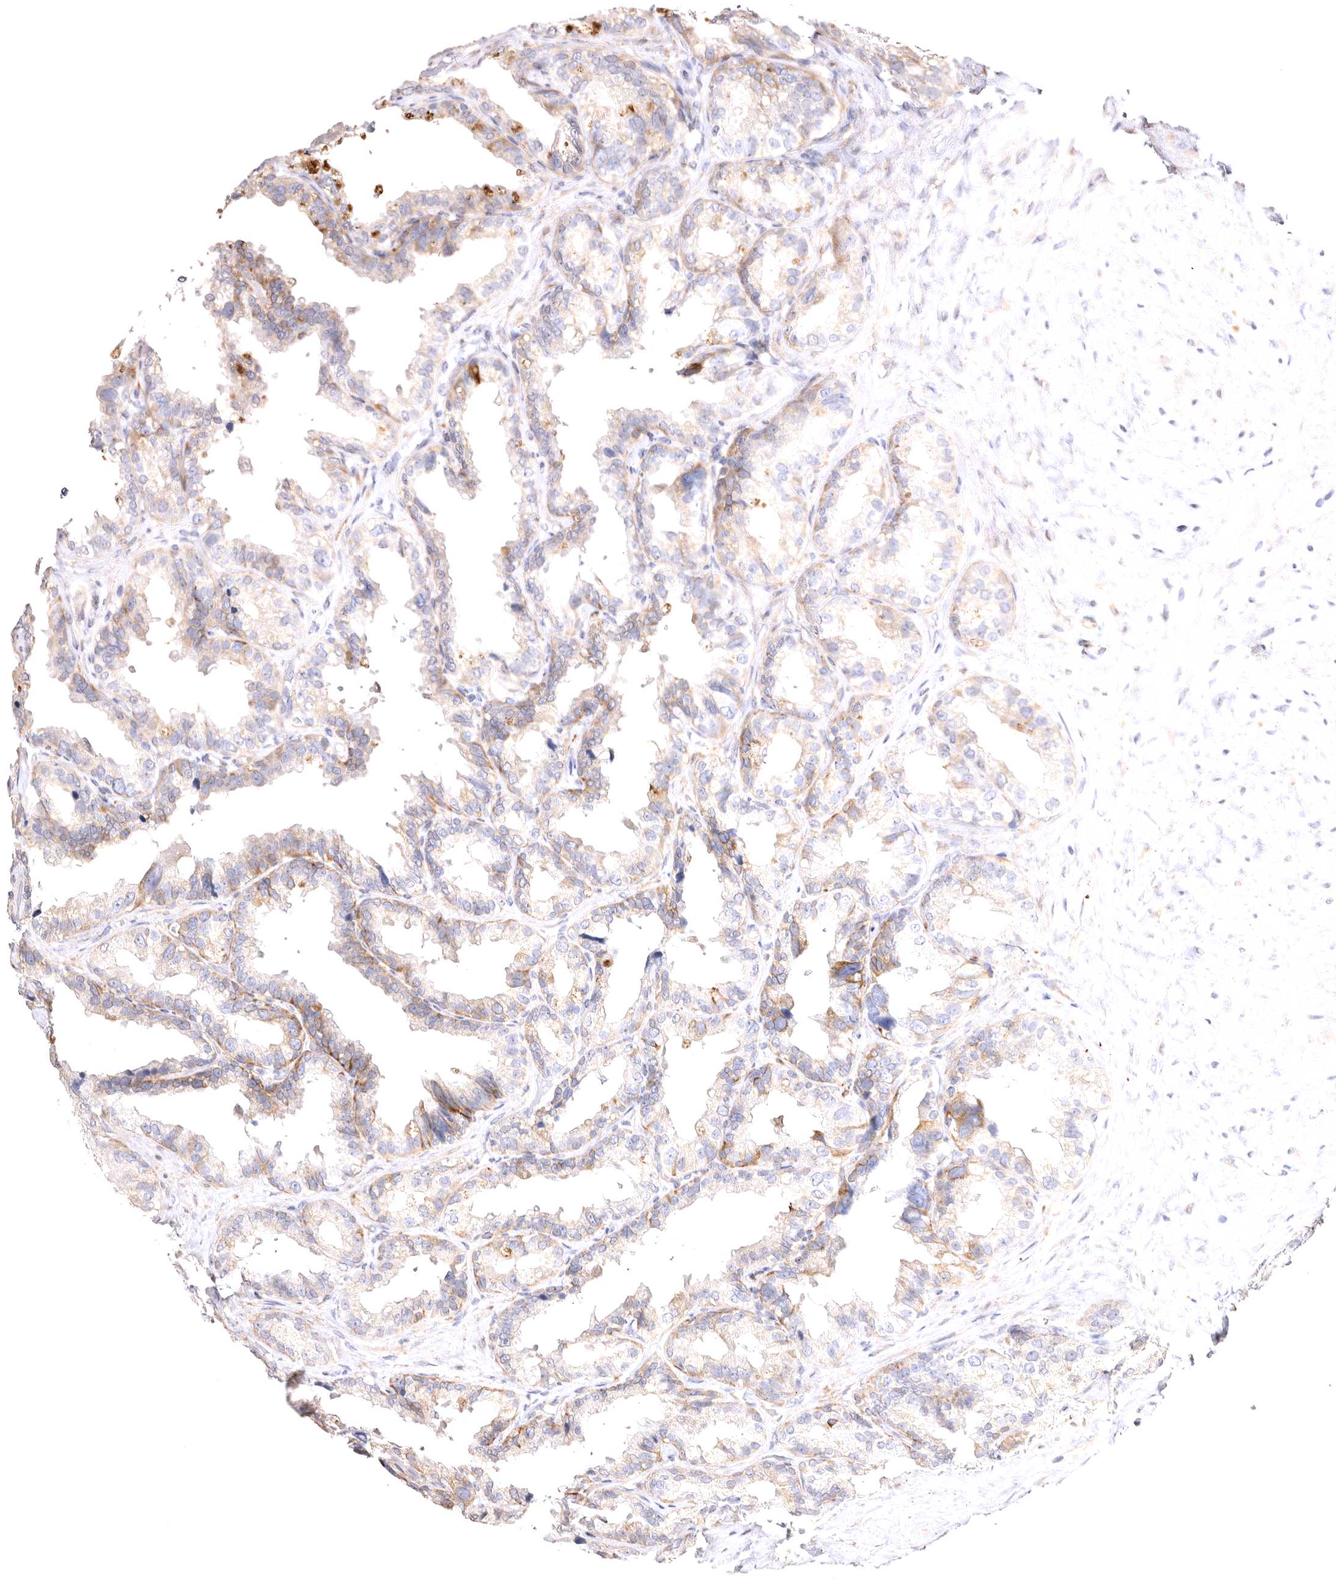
{"staining": {"intensity": "weak", "quantity": "25%-75%", "location": "cytoplasmic/membranous"}, "tissue": "seminal vesicle", "cell_type": "Glandular cells", "image_type": "normal", "snomed": [{"axis": "morphology", "description": "Normal tissue, NOS"}, {"axis": "topography", "description": "Seminal veicle"}], "caption": "This micrograph reveals benign seminal vesicle stained with IHC to label a protein in brown. The cytoplasmic/membranous of glandular cells show weak positivity for the protein. Nuclei are counter-stained blue.", "gene": "VPS45", "patient": {"sex": "male", "age": 80}}